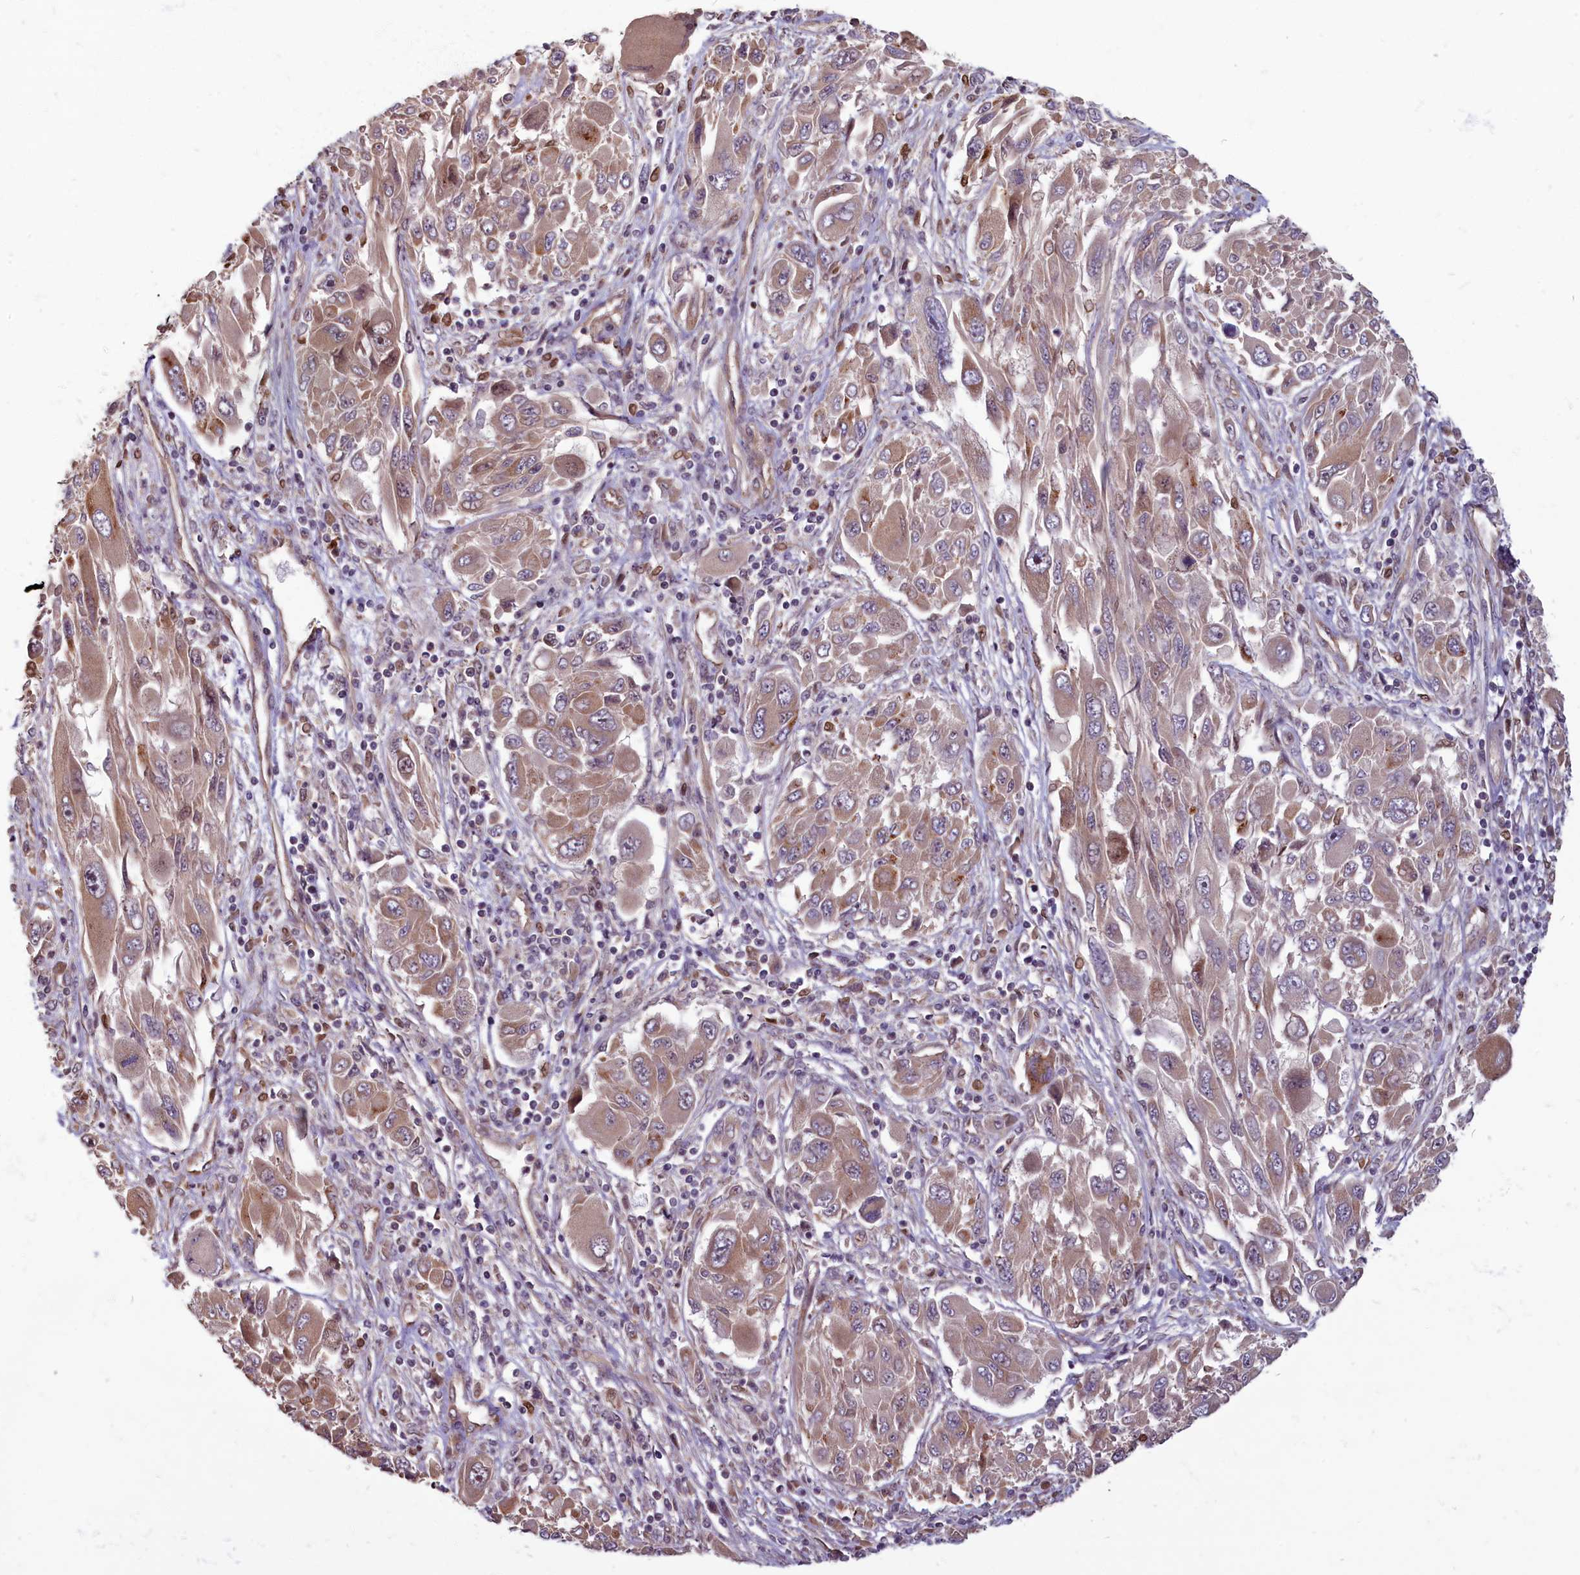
{"staining": {"intensity": "moderate", "quantity": ">75%", "location": "cytoplasmic/membranous"}, "tissue": "melanoma", "cell_type": "Tumor cells", "image_type": "cancer", "snomed": [{"axis": "morphology", "description": "Malignant melanoma, NOS"}, {"axis": "topography", "description": "Skin"}], "caption": "This photomicrograph displays immunohistochemistry (IHC) staining of malignant melanoma, with medium moderate cytoplasmic/membranous expression in approximately >75% of tumor cells.", "gene": "MYCBP", "patient": {"sex": "female", "age": 91}}